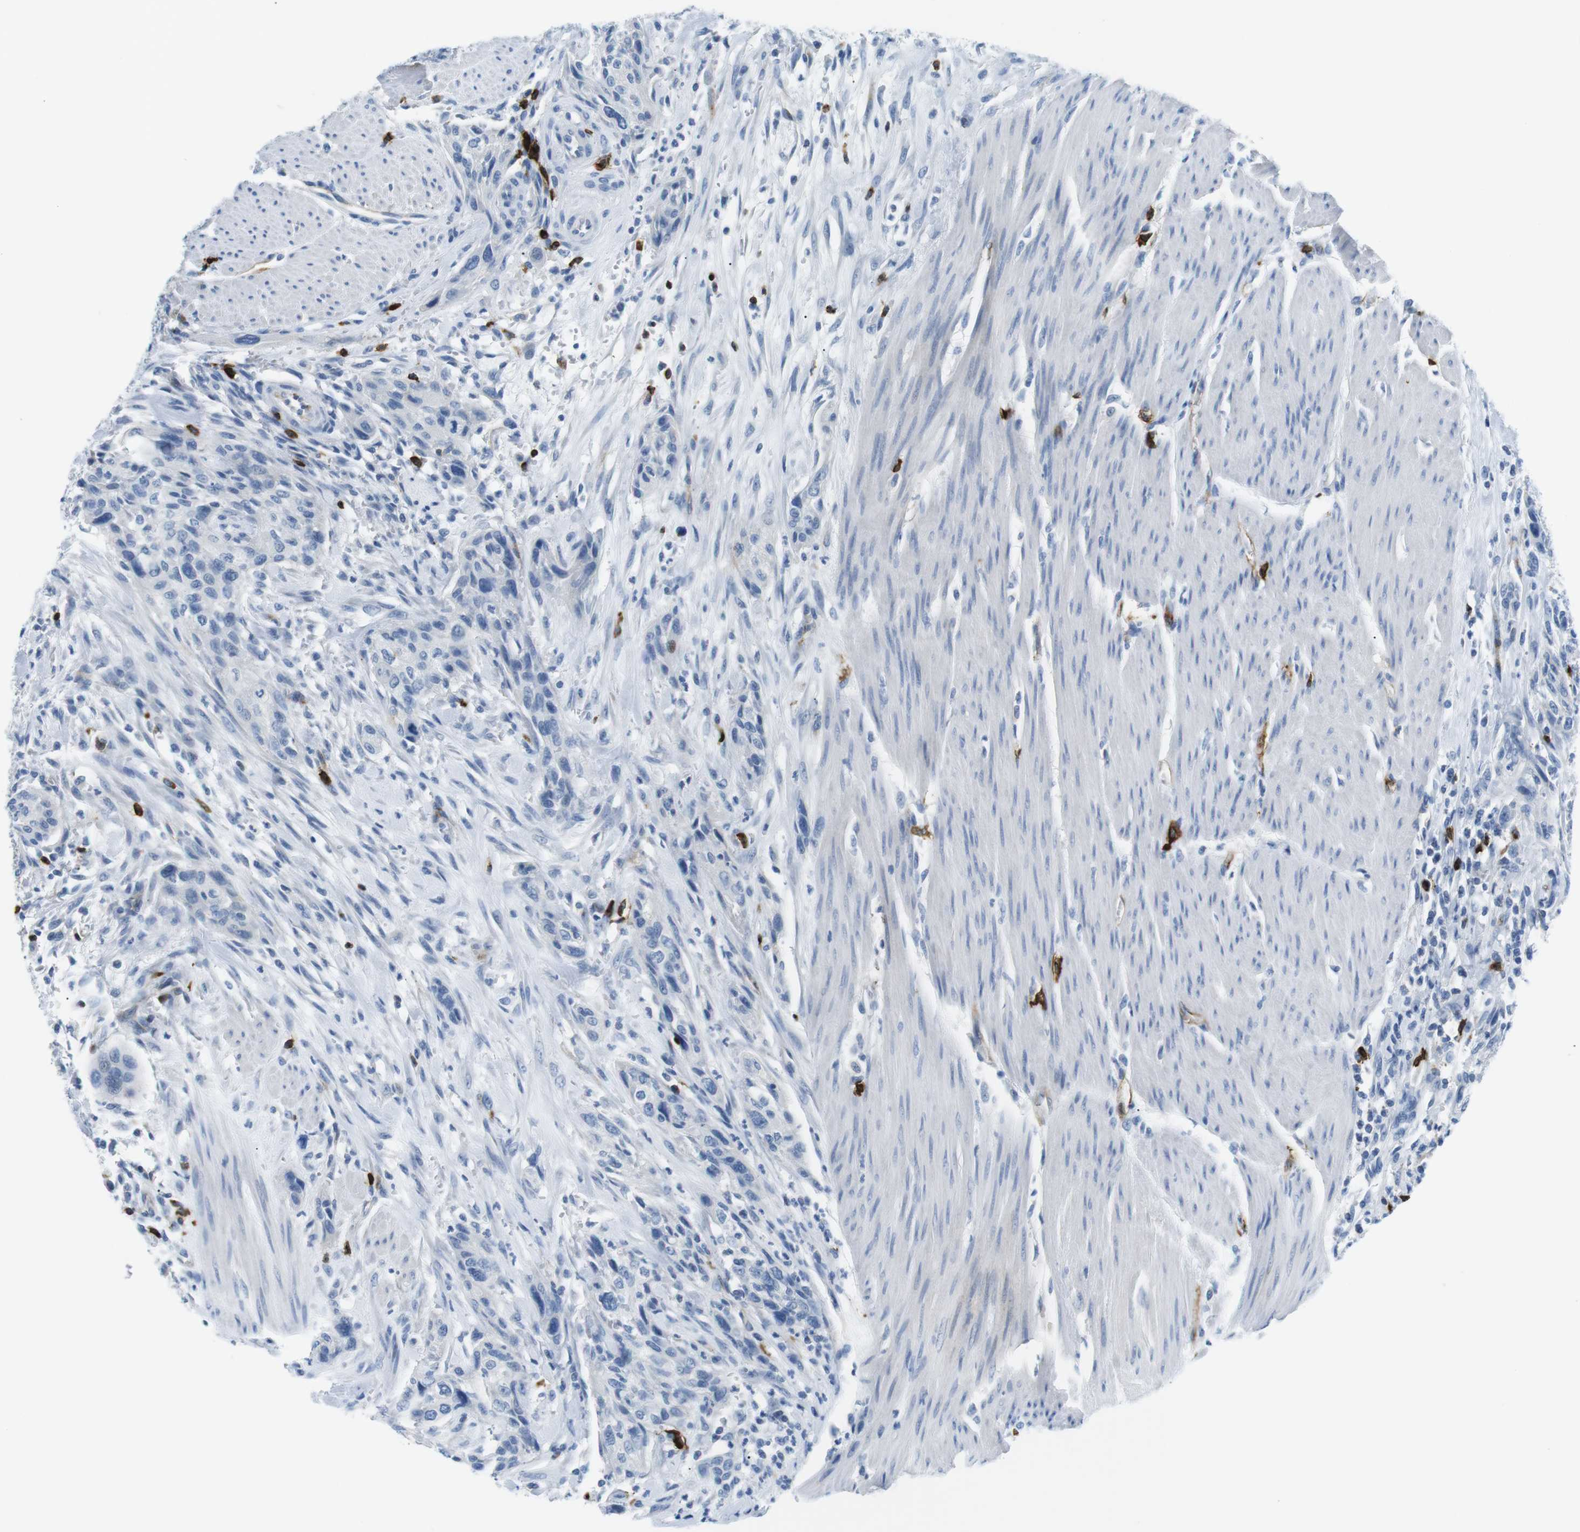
{"staining": {"intensity": "negative", "quantity": "none", "location": "none"}, "tissue": "urothelial cancer", "cell_type": "Tumor cells", "image_type": "cancer", "snomed": [{"axis": "morphology", "description": "Urothelial carcinoma, High grade"}, {"axis": "topography", "description": "Urinary bladder"}], "caption": "Immunohistochemistry micrograph of human urothelial carcinoma (high-grade) stained for a protein (brown), which demonstrates no staining in tumor cells.", "gene": "TNFRSF4", "patient": {"sex": "male", "age": 35}}